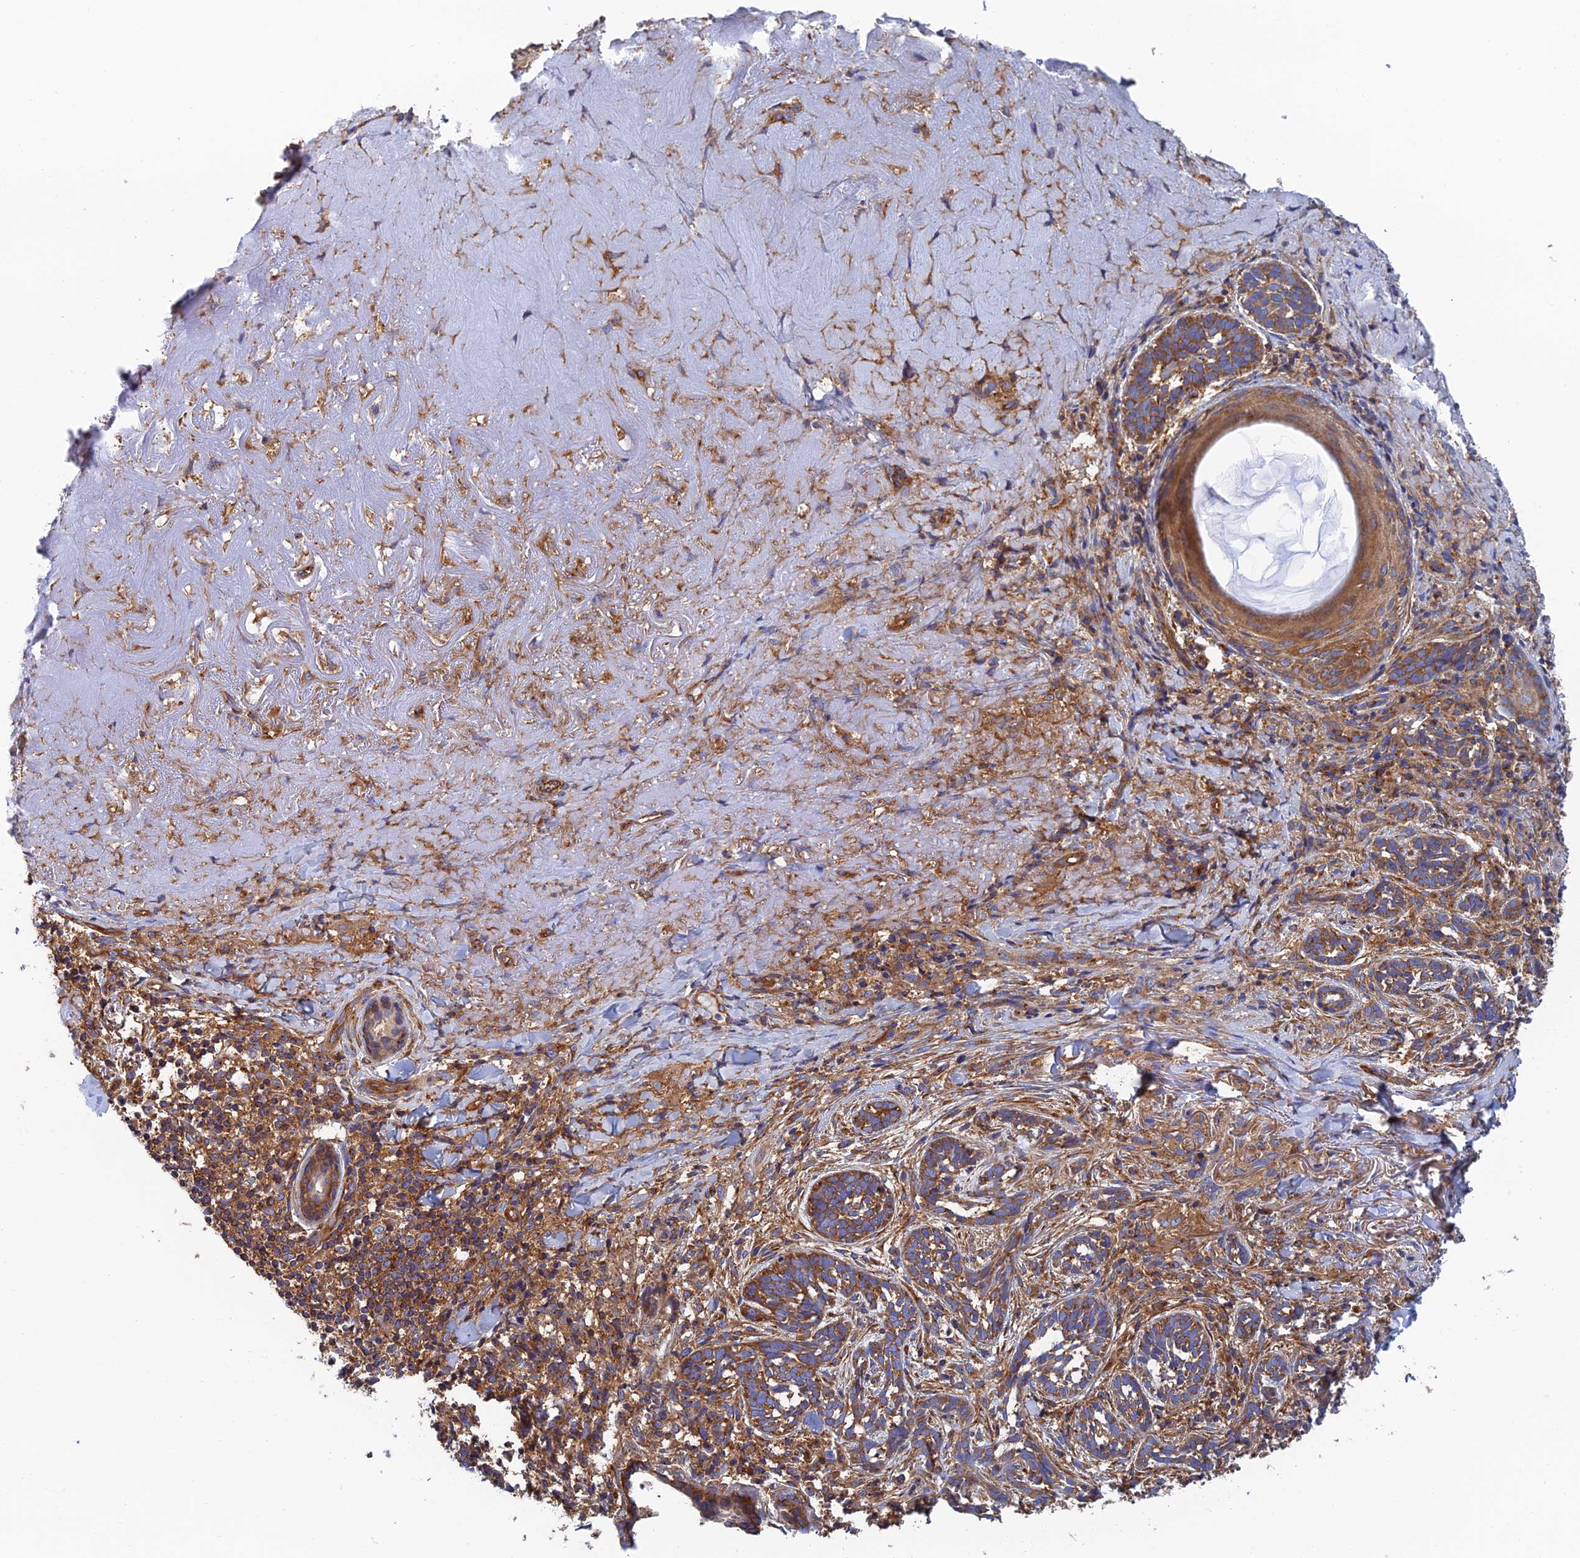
{"staining": {"intensity": "strong", "quantity": ">75%", "location": "cytoplasmic/membranous"}, "tissue": "skin cancer", "cell_type": "Tumor cells", "image_type": "cancer", "snomed": [{"axis": "morphology", "description": "Basal cell carcinoma"}, {"axis": "topography", "description": "Skin"}], "caption": "Skin cancer (basal cell carcinoma) stained with IHC shows strong cytoplasmic/membranous expression in about >75% of tumor cells. The staining was performed using DAB, with brown indicating positive protein expression. Nuclei are stained blue with hematoxylin.", "gene": "DCTN2", "patient": {"sex": "male", "age": 71}}